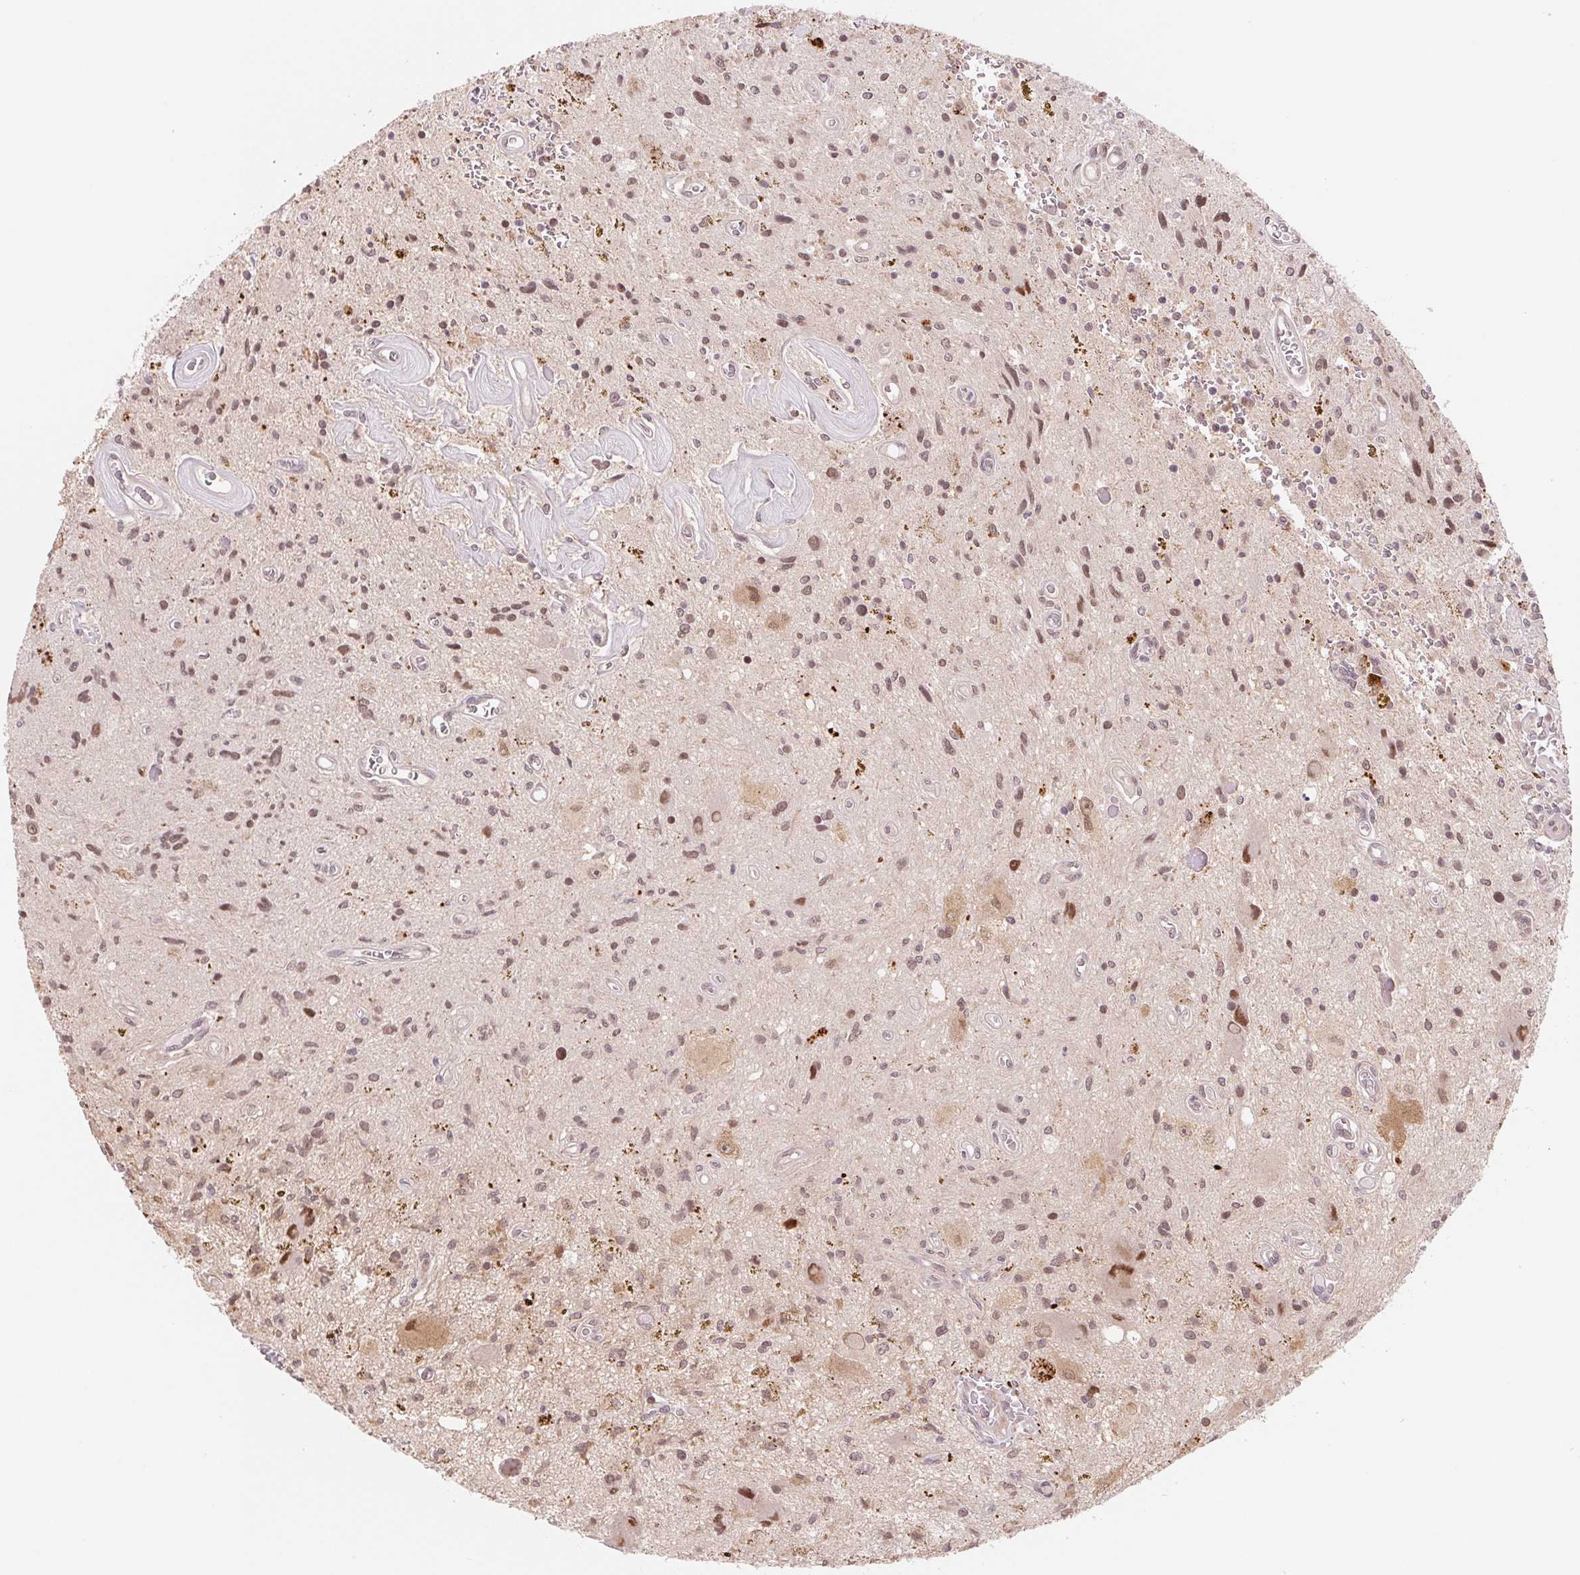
{"staining": {"intensity": "weak", "quantity": "25%-75%", "location": "cytoplasmic/membranous,nuclear"}, "tissue": "glioma", "cell_type": "Tumor cells", "image_type": "cancer", "snomed": [{"axis": "morphology", "description": "Glioma, malignant, Low grade"}, {"axis": "topography", "description": "Cerebellum"}], "caption": "Human glioma stained for a protein (brown) displays weak cytoplasmic/membranous and nuclear positive expression in about 25%-75% of tumor cells.", "gene": "DNAJB6", "patient": {"sex": "female", "age": 14}}